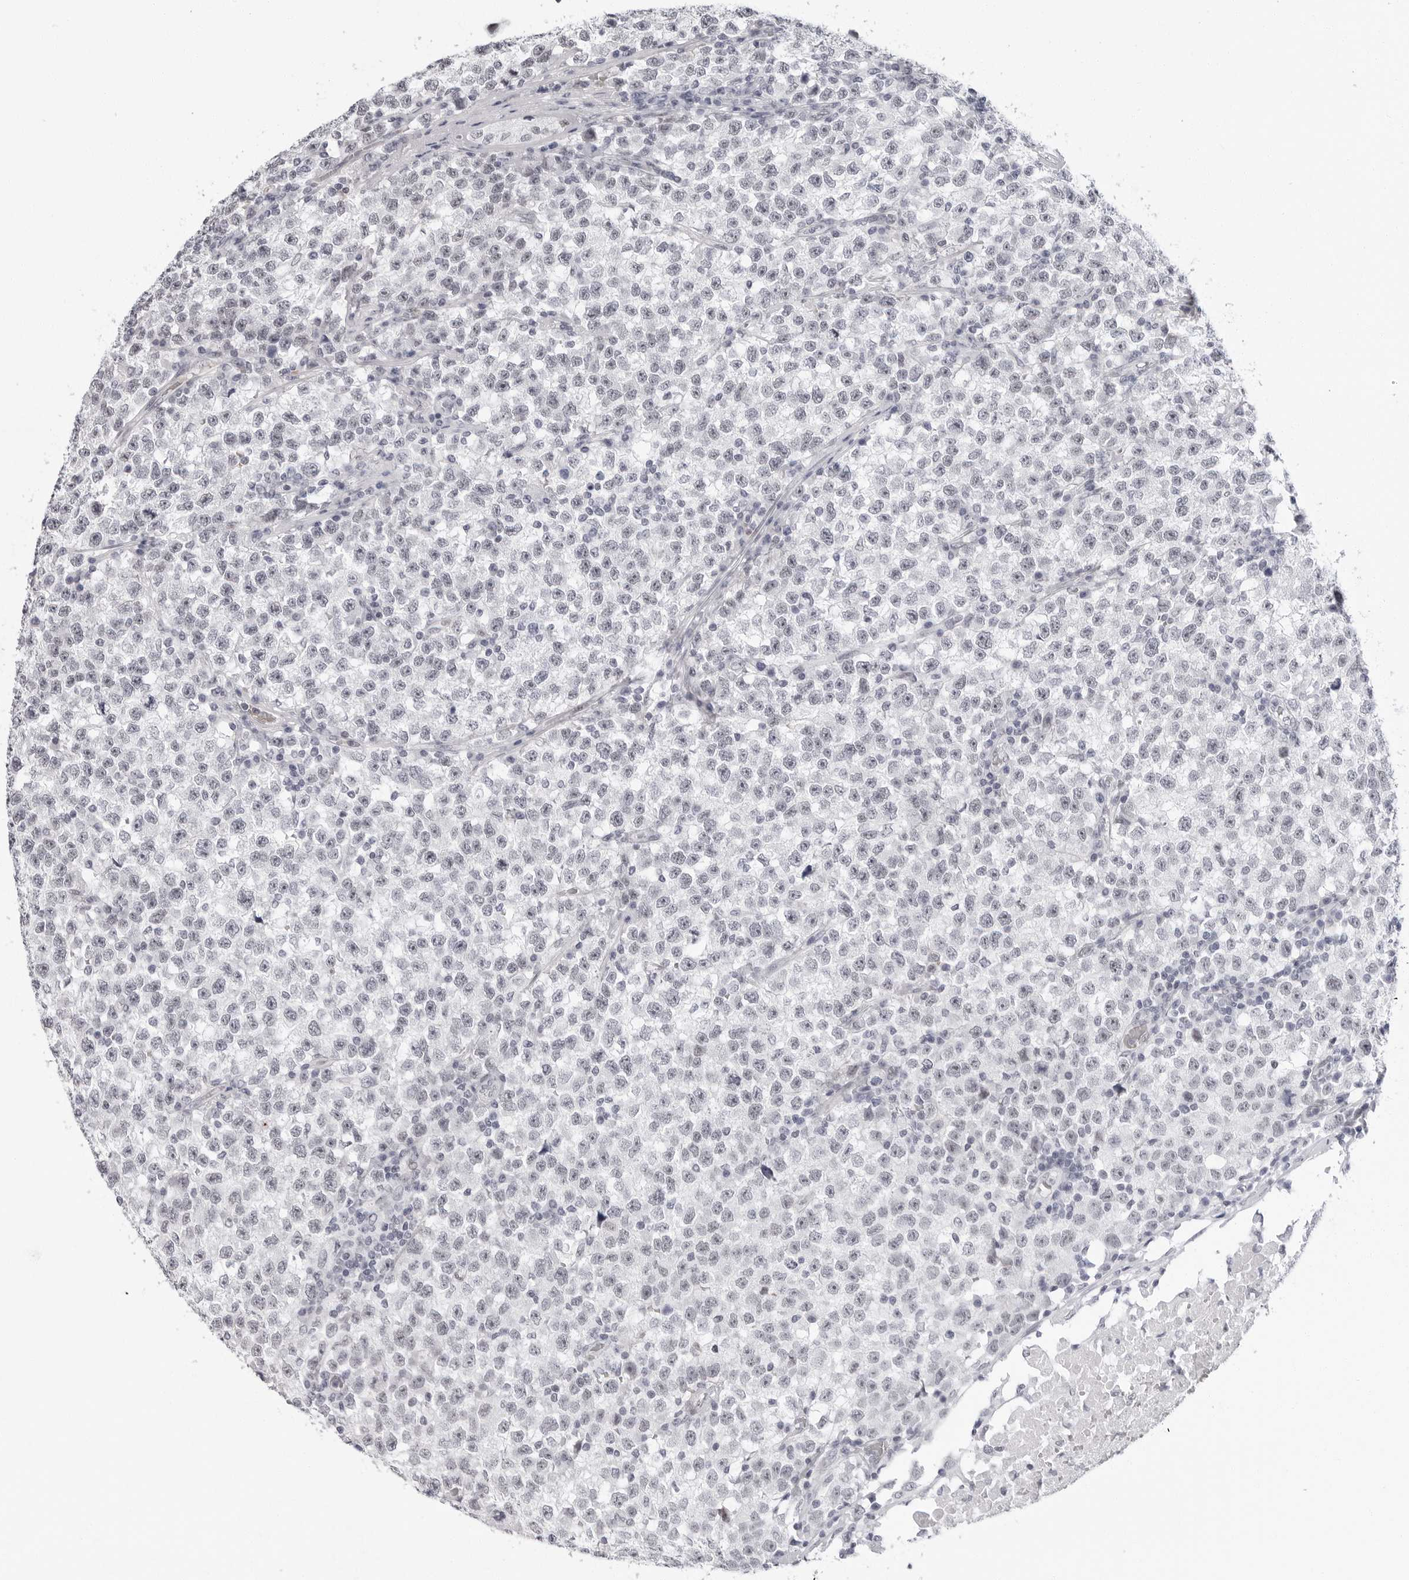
{"staining": {"intensity": "weak", "quantity": "<25%", "location": "nuclear"}, "tissue": "testis cancer", "cell_type": "Tumor cells", "image_type": "cancer", "snomed": [{"axis": "morphology", "description": "Seminoma, NOS"}, {"axis": "topography", "description": "Testis"}], "caption": "This is an immunohistochemistry image of testis cancer. There is no positivity in tumor cells.", "gene": "VEZF1", "patient": {"sex": "male", "age": 22}}